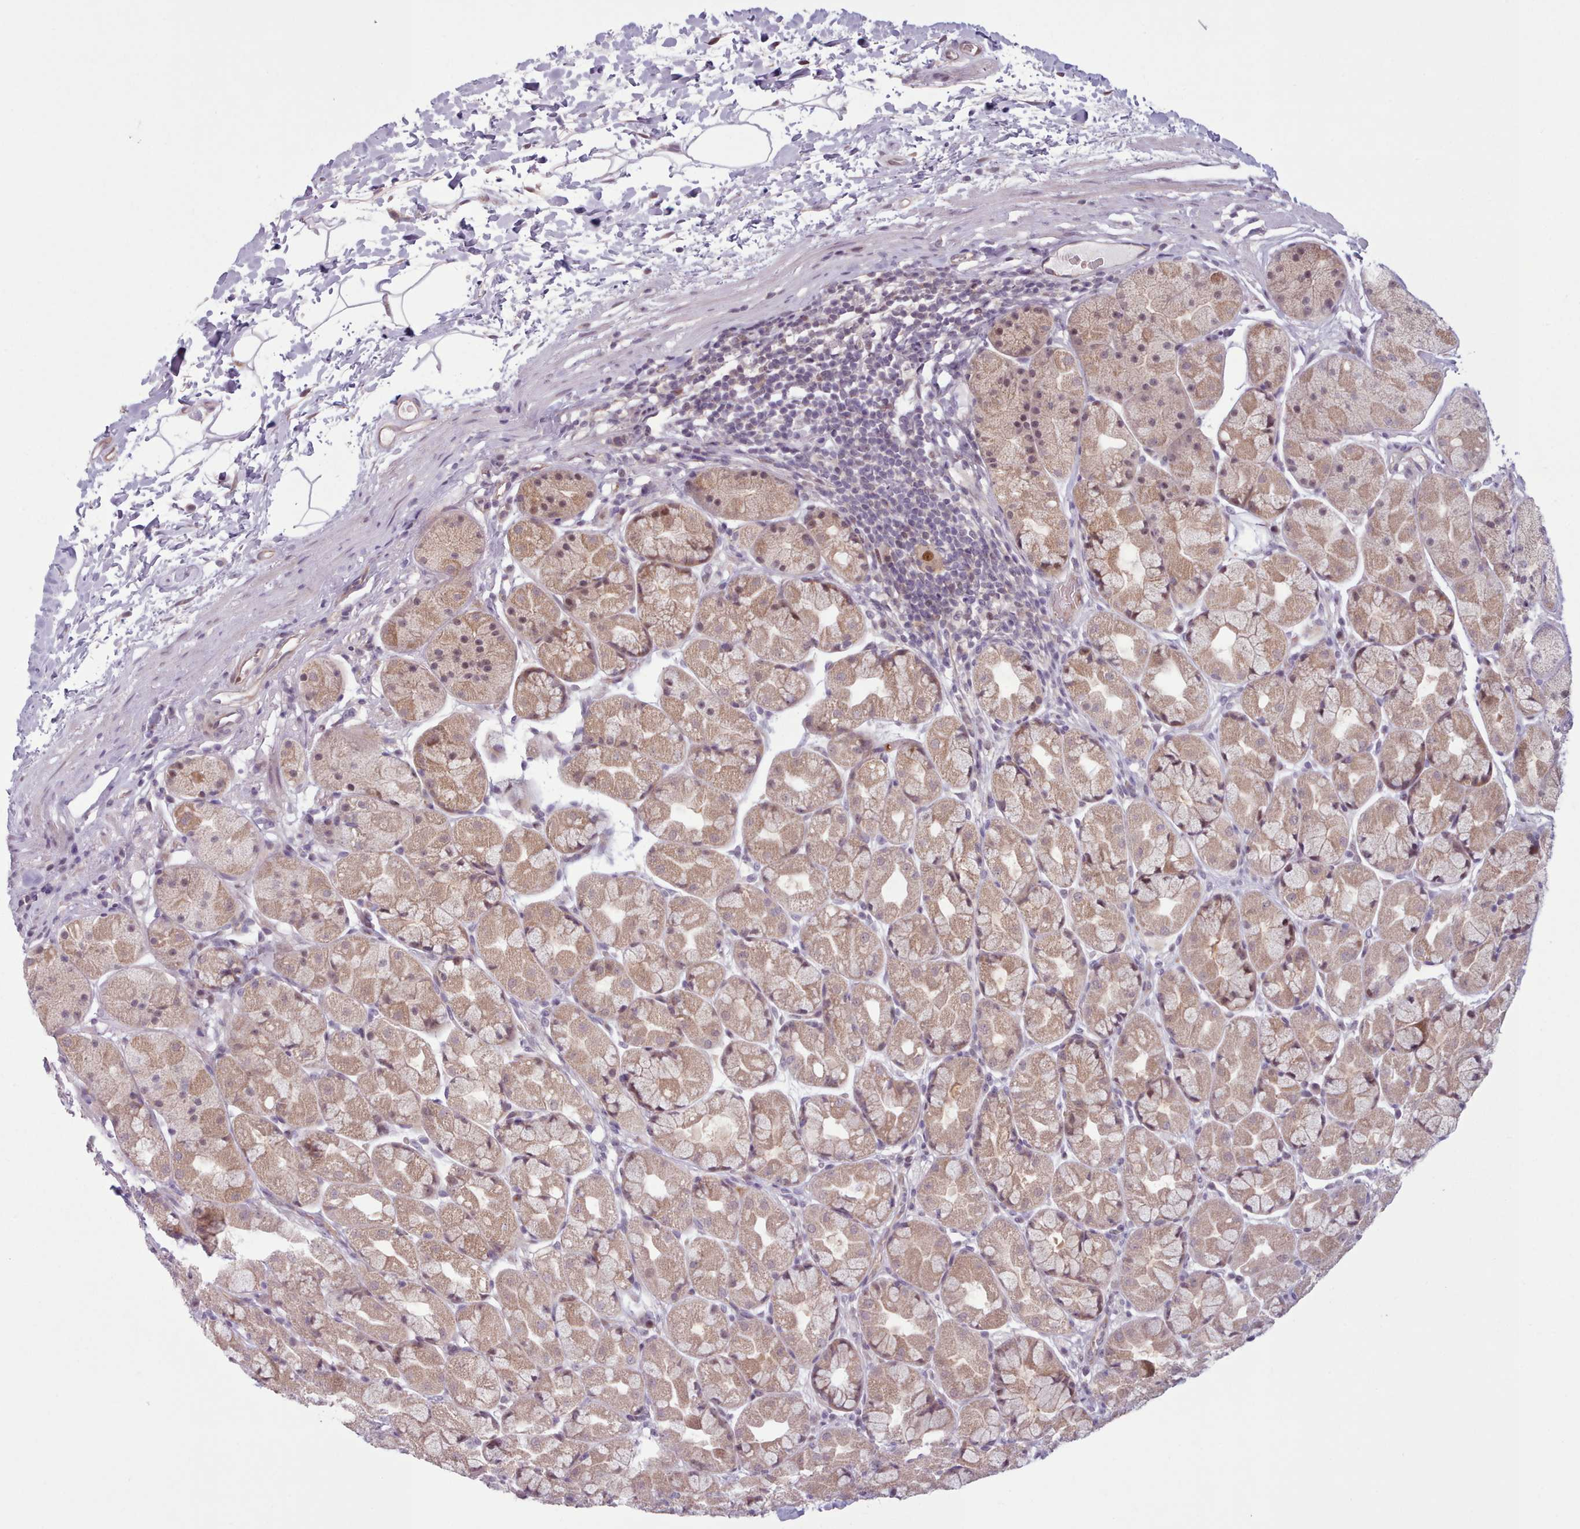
{"staining": {"intensity": "moderate", "quantity": "25%-75%", "location": "cytoplasmic/membranous,nuclear"}, "tissue": "stomach", "cell_type": "Glandular cells", "image_type": "normal", "snomed": [{"axis": "morphology", "description": "Normal tissue, NOS"}, {"axis": "topography", "description": "Stomach"}], "caption": "The immunohistochemical stain labels moderate cytoplasmic/membranous,nuclear staining in glandular cells of normal stomach.", "gene": "KBTBD6", "patient": {"sex": "male", "age": 57}}